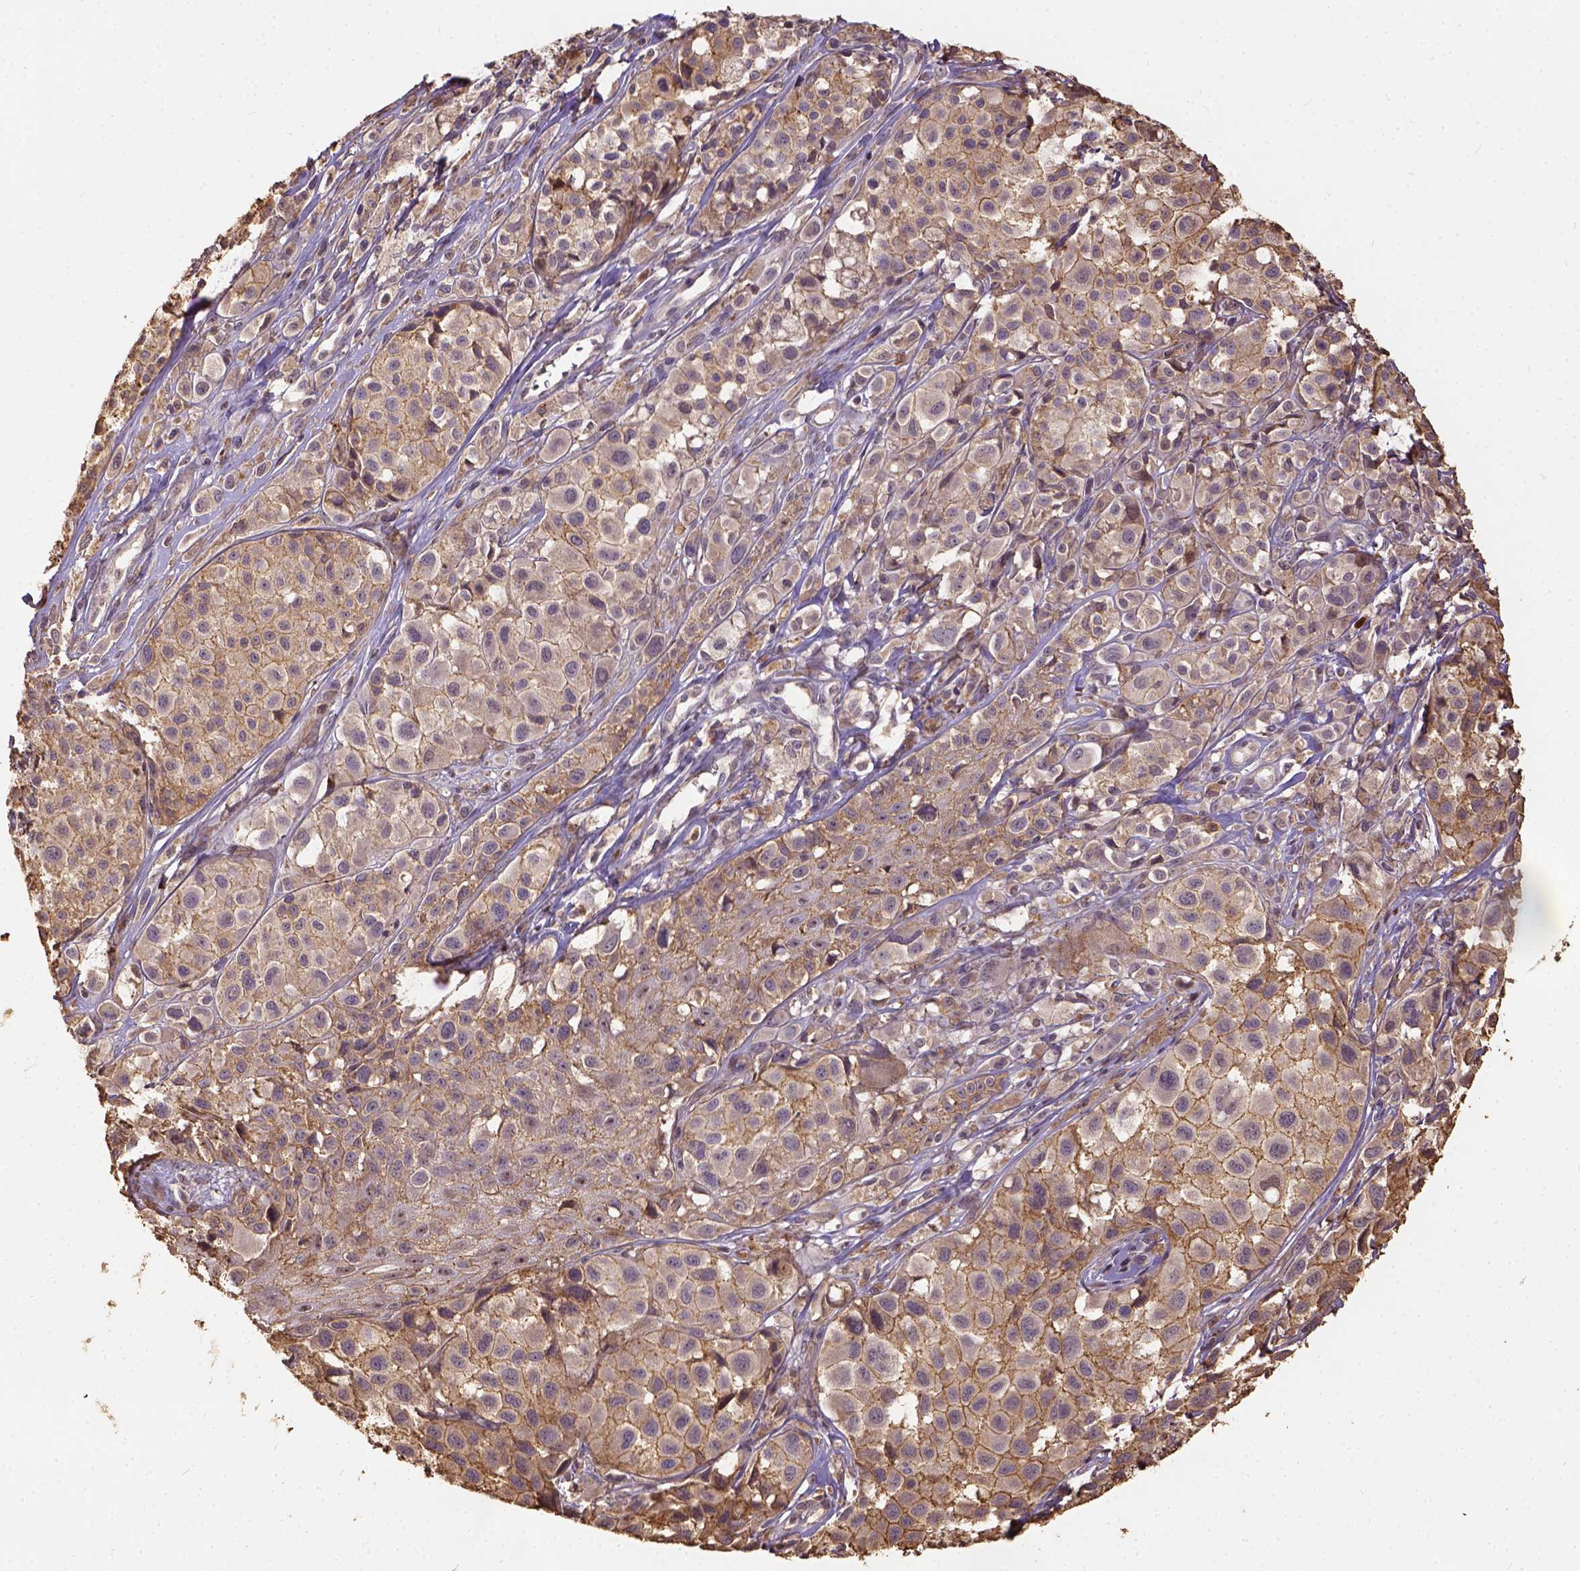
{"staining": {"intensity": "moderate", "quantity": "25%-75%", "location": "cytoplasmic/membranous"}, "tissue": "melanoma", "cell_type": "Tumor cells", "image_type": "cancer", "snomed": [{"axis": "morphology", "description": "Malignant melanoma, NOS"}, {"axis": "topography", "description": "Skin"}], "caption": "Melanoma stained with a brown dye reveals moderate cytoplasmic/membranous positive expression in about 25%-75% of tumor cells.", "gene": "ATP1B3", "patient": {"sex": "male", "age": 77}}